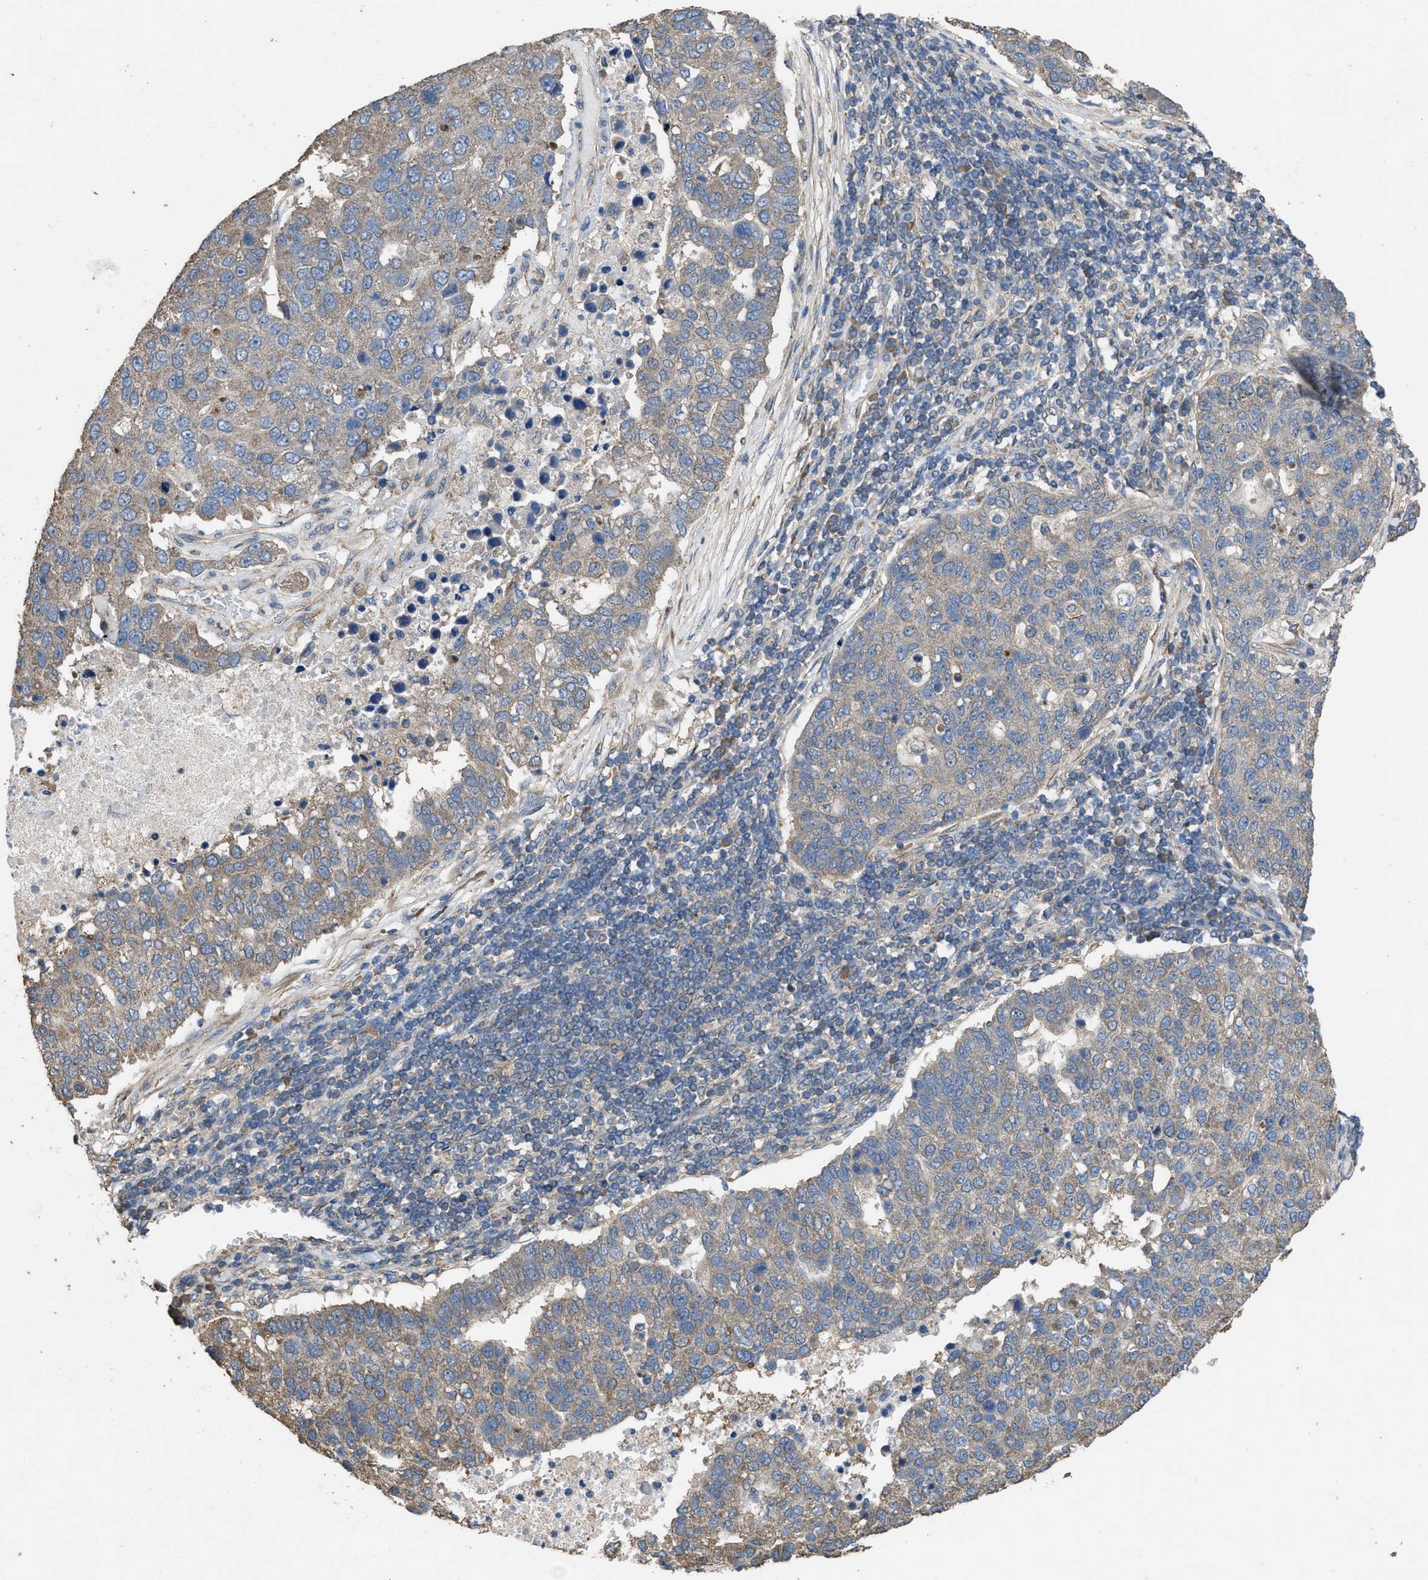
{"staining": {"intensity": "weak", "quantity": ">75%", "location": "cytoplasmic/membranous"}, "tissue": "pancreatic cancer", "cell_type": "Tumor cells", "image_type": "cancer", "snomed": [{"axis": "morphology", "description": "Adenocarcinoma, NOS"}, {"axis": "topography", "description": "Pancreas"}], "caption": "Protein staining demonstrates weak cytoplasmic/membranous staining in approximately >75% of tumor cells in pancreatic cancer.", "gene": "ARL6", "patient": {"sex": "female", "age": 61}}